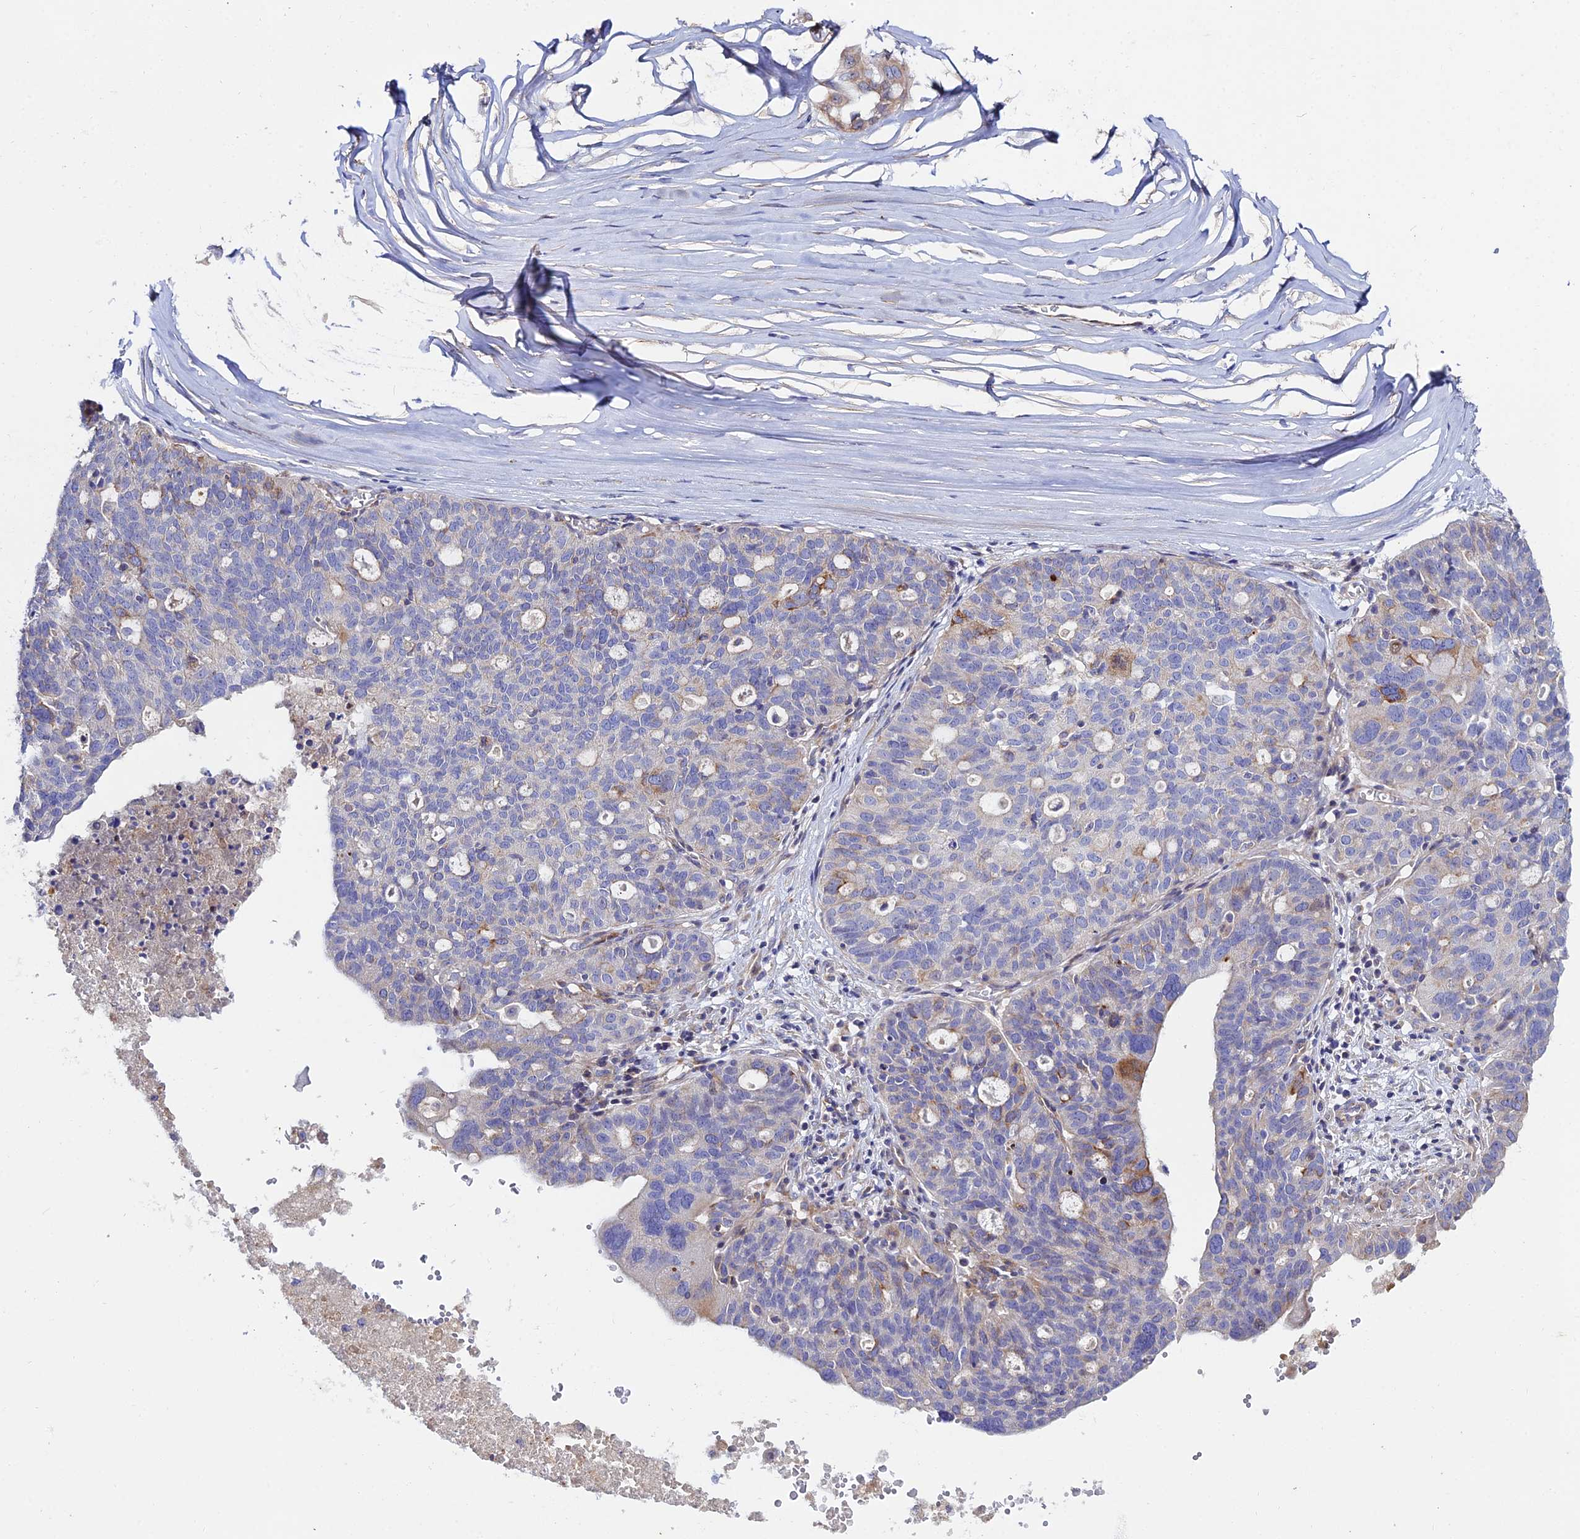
{"staining": {"intensity": "moderate", "quantity": "<25%", "location": "cytoplasmic/membranous"}, "tissue": "ovarian cancer", "cell_type": "Tumor cells", "image_type": "cancer", "snomed": [{"axis": "morphology", "description": "Cystadenocarcinoma, serous, NOS"}, {"axis": "topography", "description": "Ovary"}], "caption": "There is low levels of moderate cytoplasmic/membranous positivity in tumor cells of serous cystadenocarcinoma (ovarian), as demonstrated by immunohistochemical staining (brown color).", "gene": "ARL6IP1", "patient": {"sex": "female", "age": 59}}